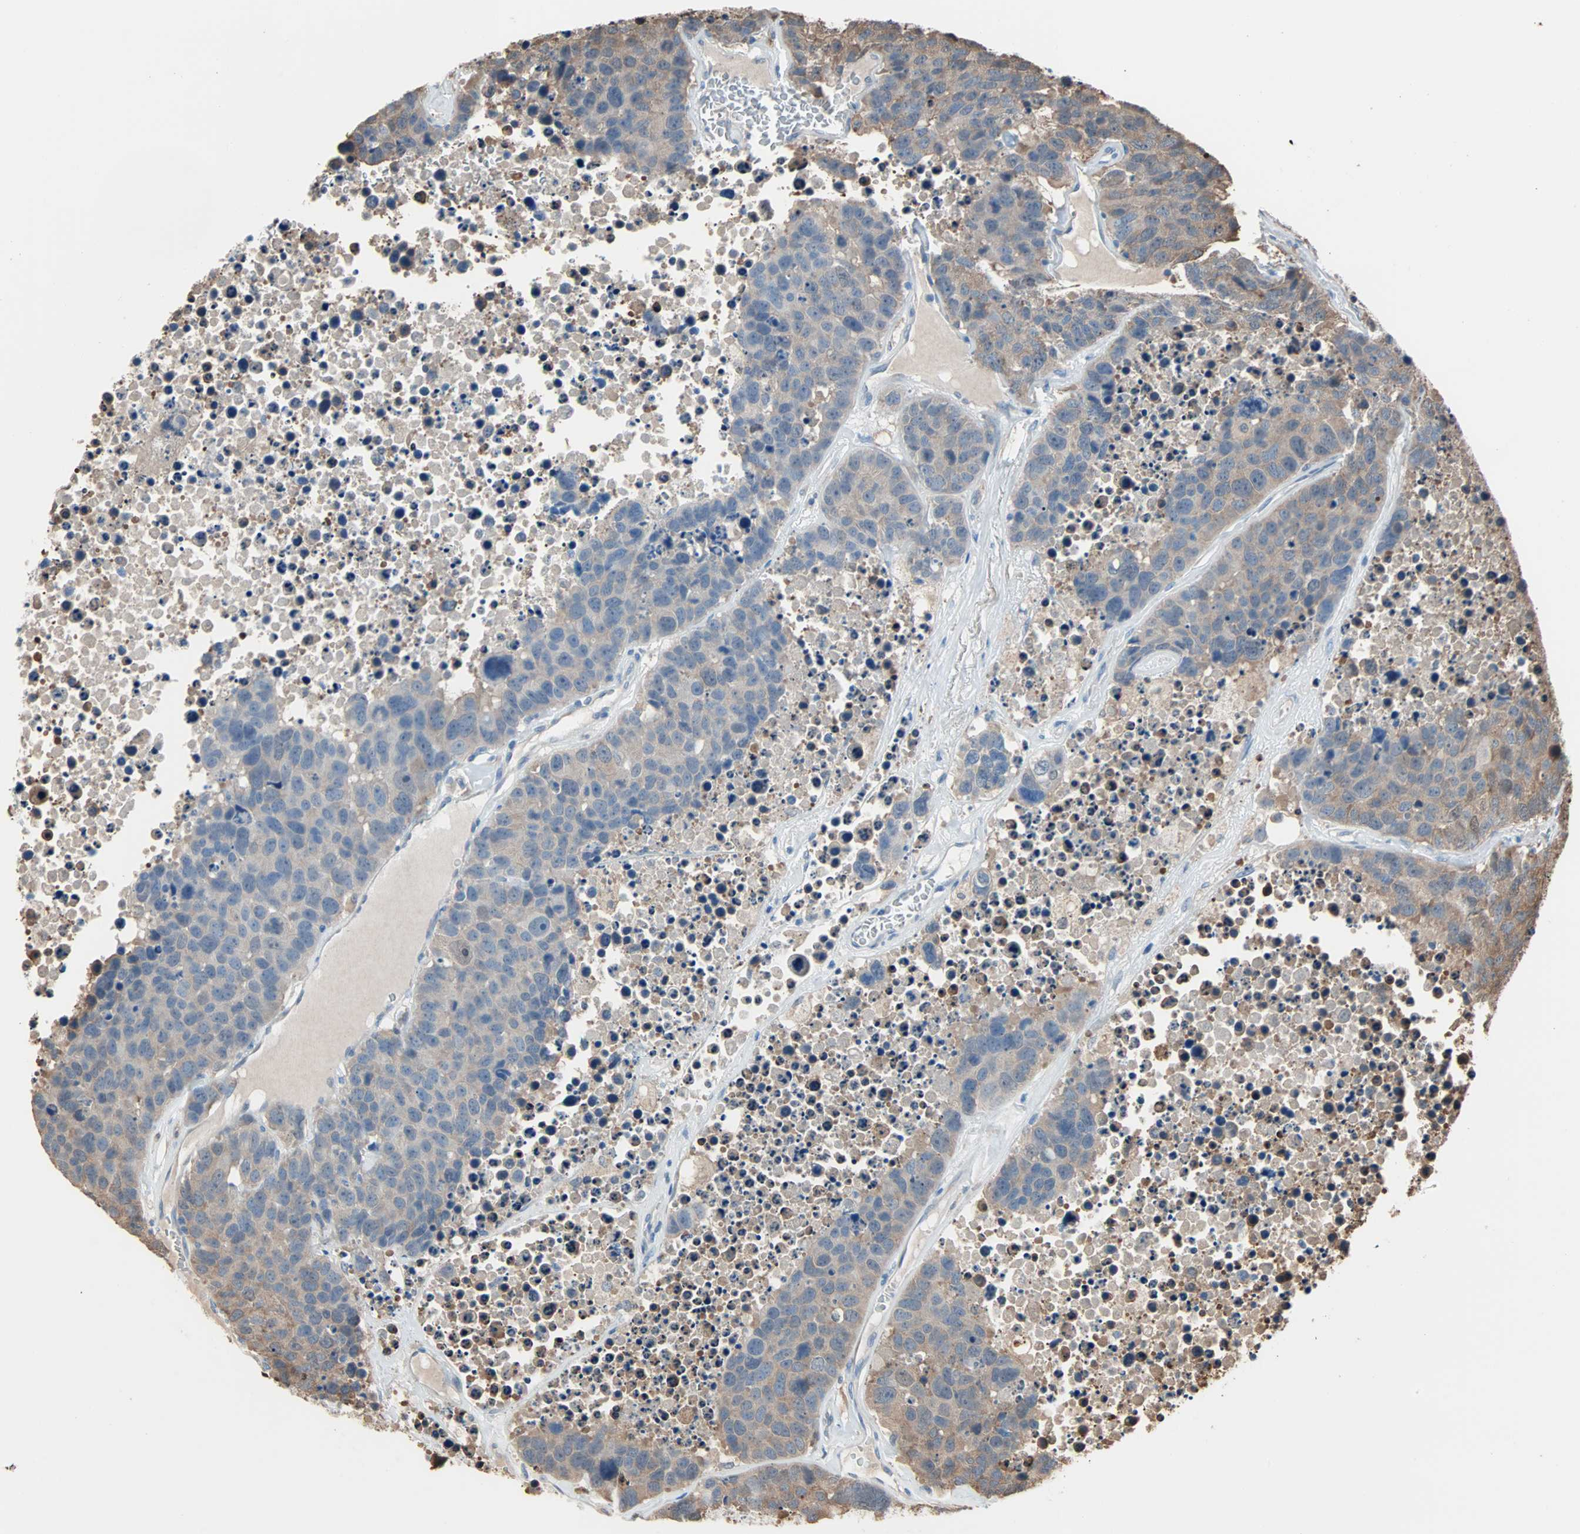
{"staining": {"intensity": "moderate", "quantity": ">75%", "location": "cytoplasmic/membranous"}, "tissue": "carcinoid", "cell_type": "Tumor cells", "image_type": "cancer", "snomed": [{"axis": "morphology", "description": "Carcinoid, malignant, NOS"}, {"axis": "topography", "description": "Lung"}], "caption": "Immunohistochemical staining of human malignant carcinoid demonstrates moderate cytoplasmic/membranous protein expression in approximately >75% of tumor cells.", "gene": "PRDX1", "patient": {"sex": "male", "age": 60}}